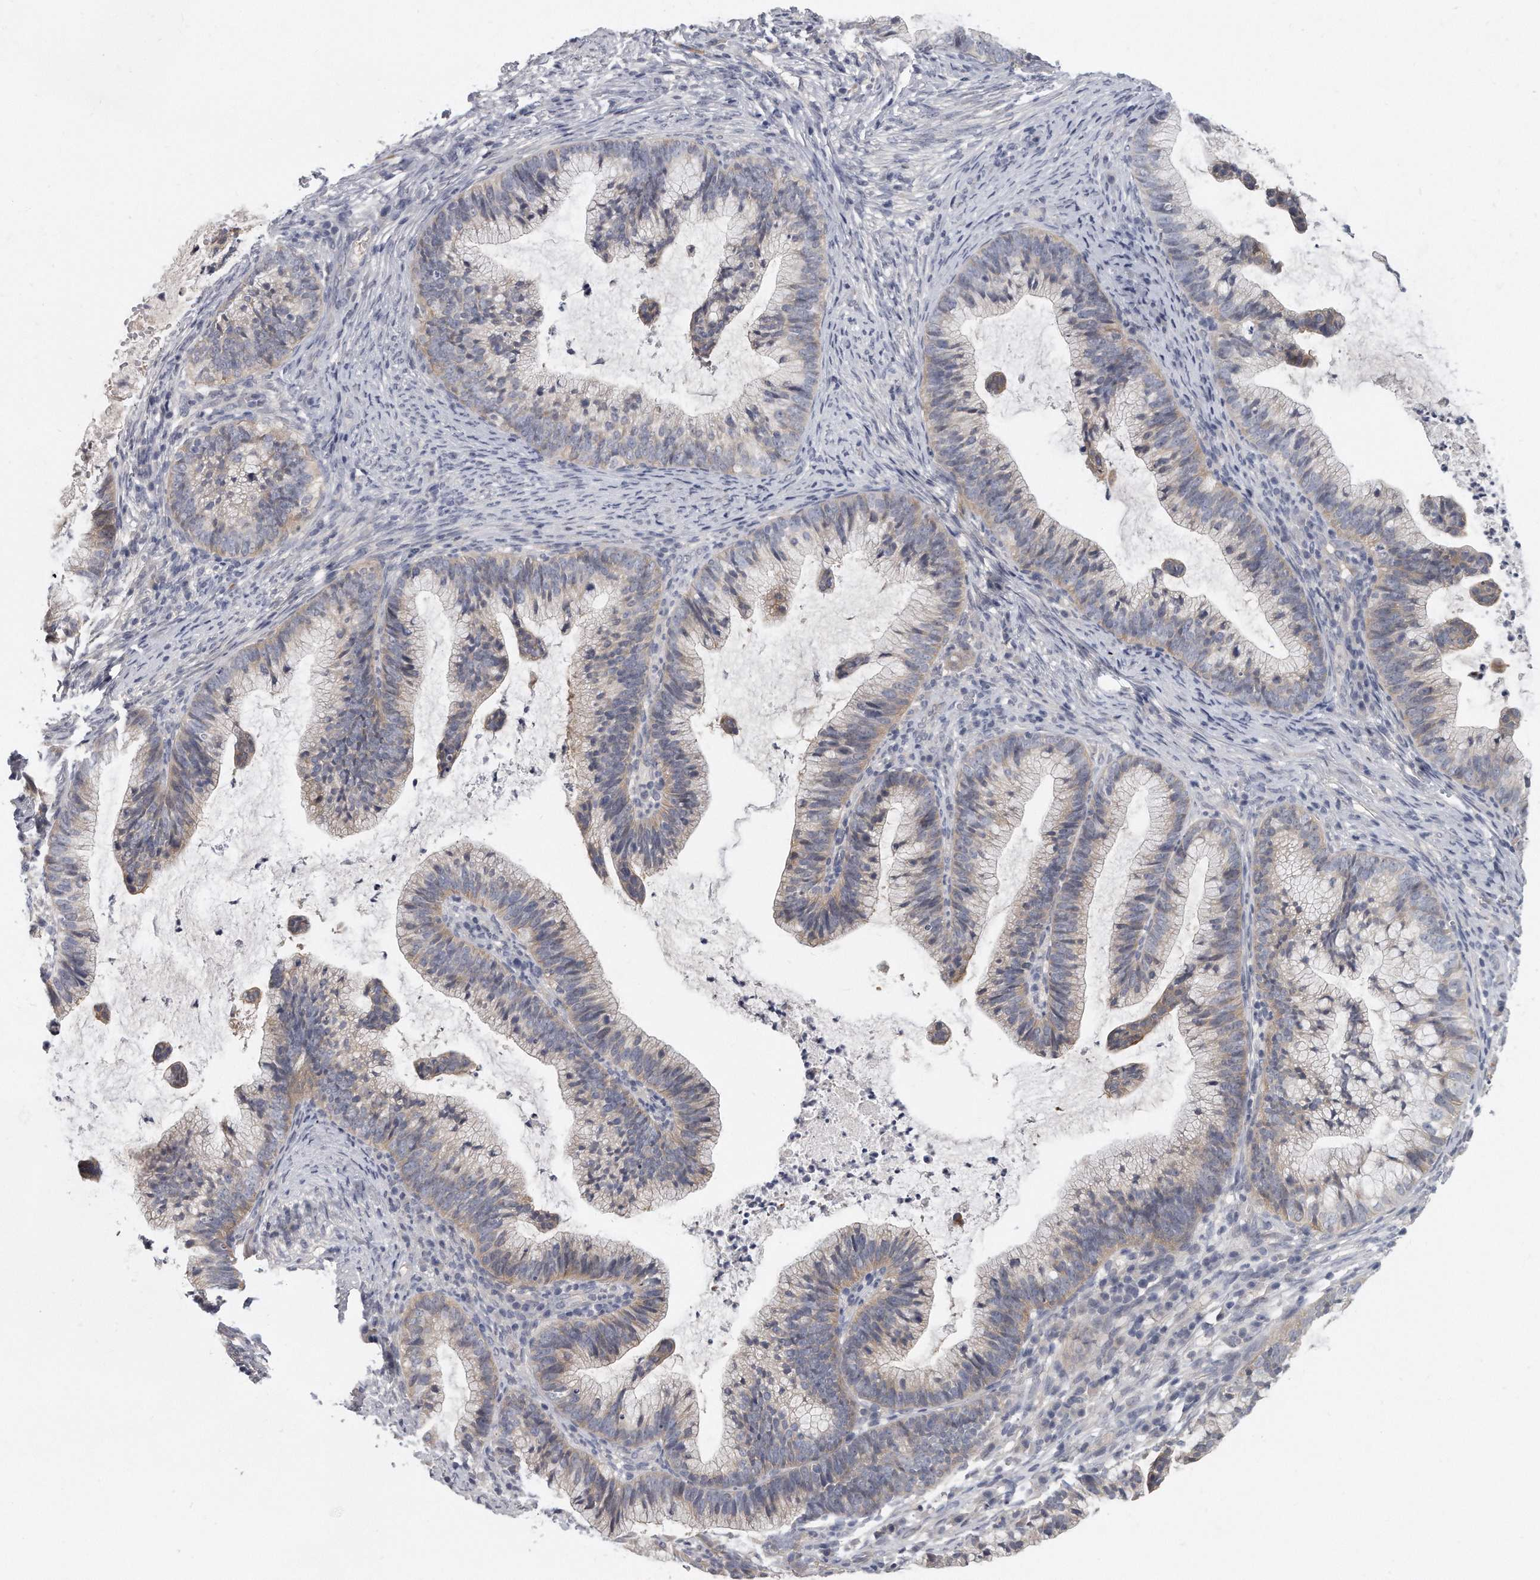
{"staining": {"intensity": "weak", "quantity": "25%-75%", "location": "cytoplasmic/membranous"}, "tissue": "cervical cancer", "cell_type": "Tumor cells", "image_type": "cancer", "snomed": [{"axis": "morphology", "description": "Adenocarcinoma, NOS"}, {"axis": "topography", "description": "Cervix"}], "caption": "Immunohistochemistry (IHC) (DAB (3,3'-diaminobenzidine)) staining of human cervical cancer demonstrates weak cytoplasmic/membranous protein expression in approximately 25%-75% of tumor cells.", "gene": "KLHL7", "patient": {"sex": "female", "age": 36}}